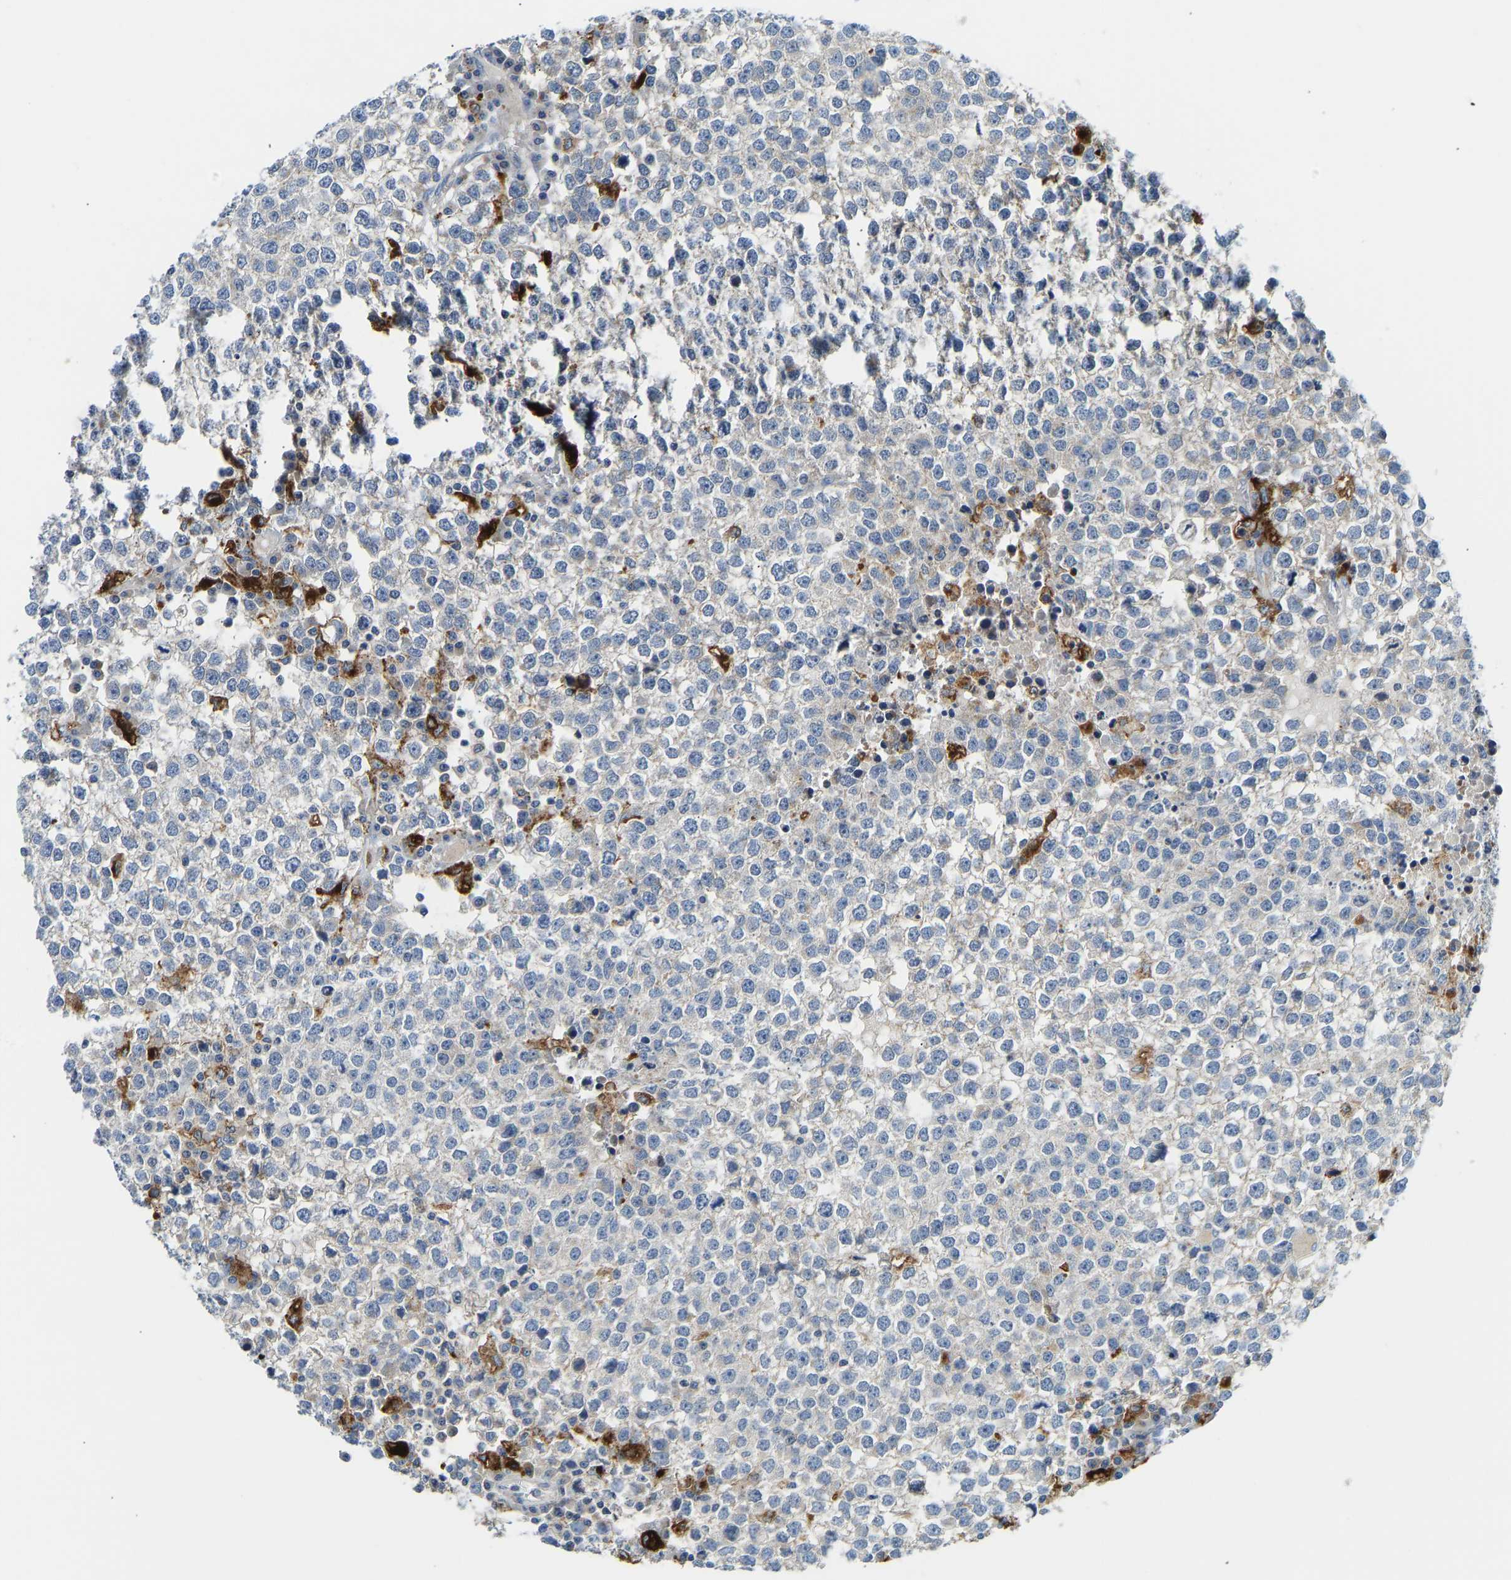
{"staining": {"intensity": "negative", "quantity": "none", "location": "none"}, "tissue": "testis cancer", "cell_type": "Tumor cells", "image_type": "cancer", "snomed": [{"axis": "morphology", "description": "Seminoma, NOS"}, {"axis": "topography", "description": "Testis"}], "caption": "A high-resolution image shows IHC staining of seminoma (testis), which exhibits no significant staining in tumor cells.", "gene": "ATP6V1E1", "patient": {"sex": "male", "age": 65}}